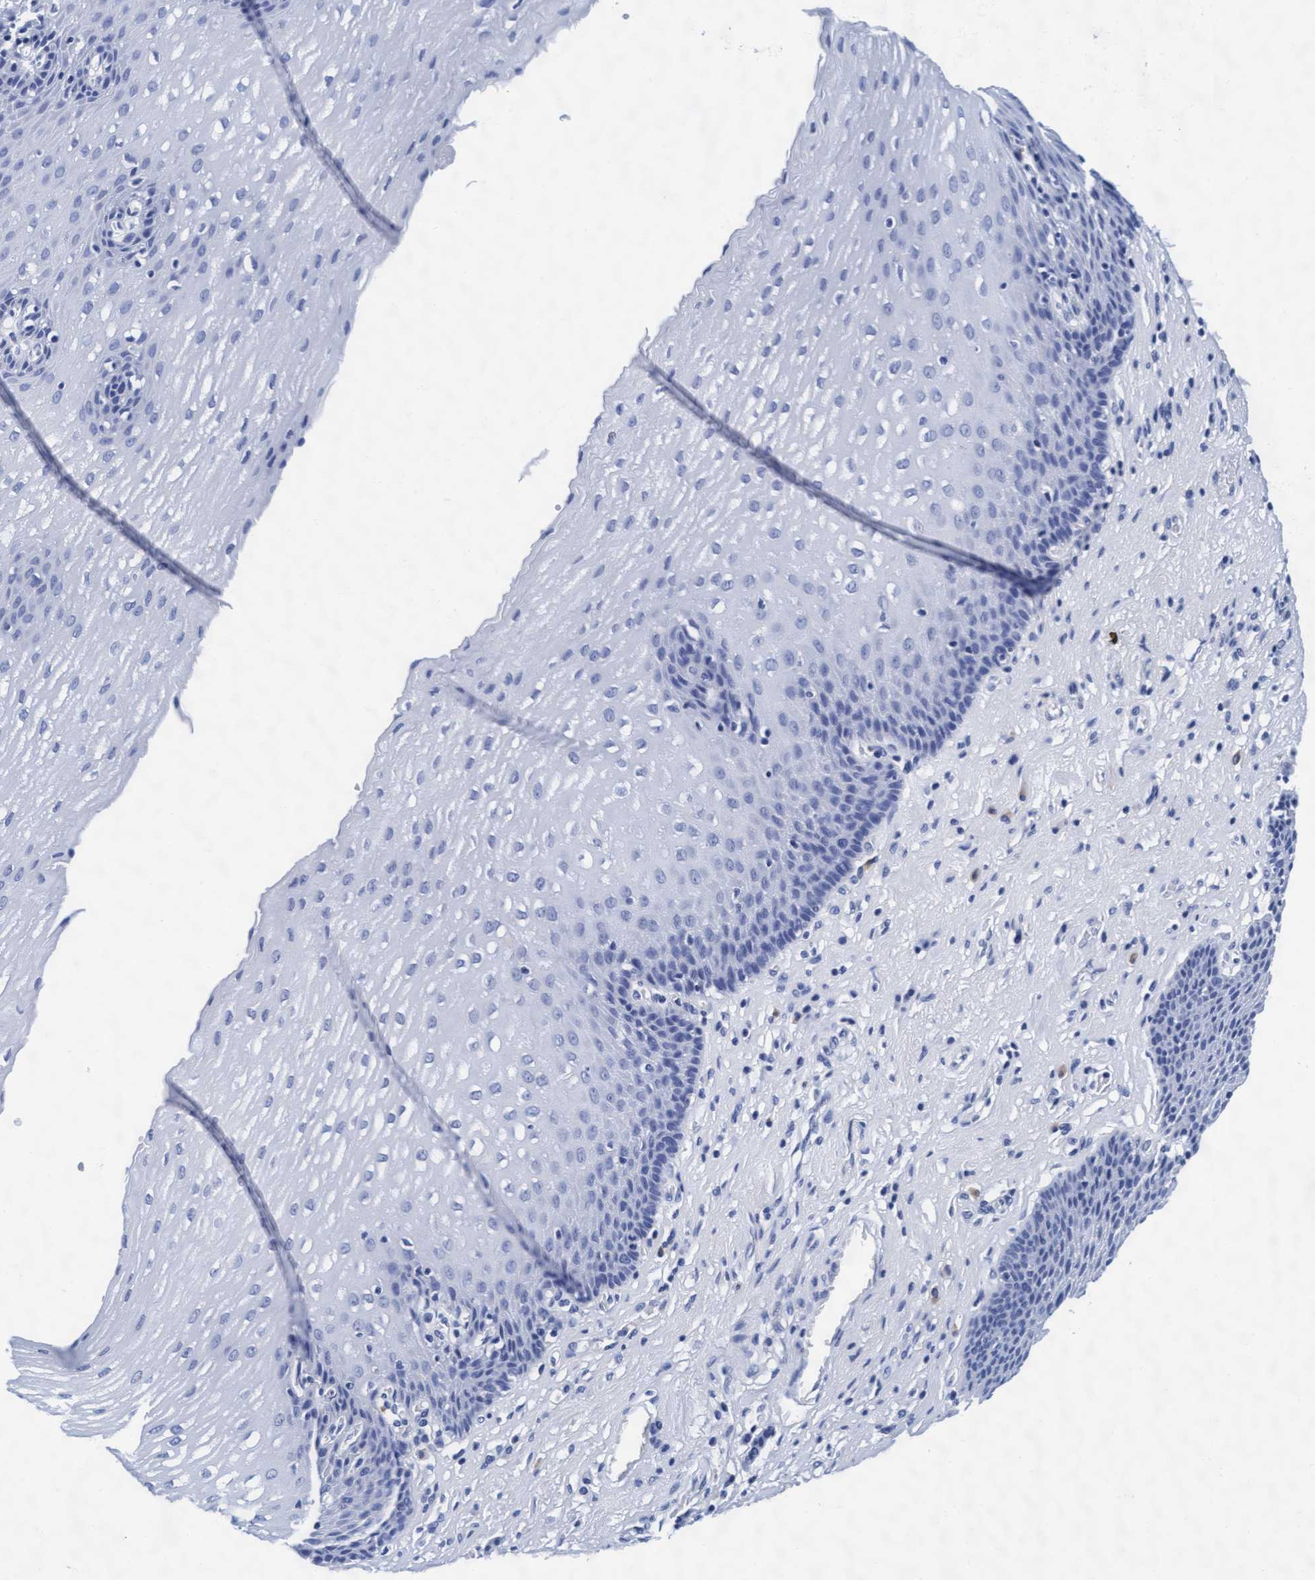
{"staining": {"intensity": "negative", "quantity": "none", "location": "none"}, "tissue": "esophagus", "cell_type": "Squamous epithelial cells", "image_type": "normal", "snomed": [{"axis": "morphology", "description": "Normal tissue, NOS"}, {"axis": "topography", "description": "Esophagus"}], "caption": "High power microscopy micrograph of an IHC image of unremarkable esophagus, revealing no significant expression in squamous epithelial cells. (Stains: DAB (3,3'-diaminobenzidine) immunohistochemistry with hematoxylin counter stain, Microscopy: brightfield microscopy at high magnification).", "gene": "ARSG", "patient": {"sex": "male", "age": 48}}